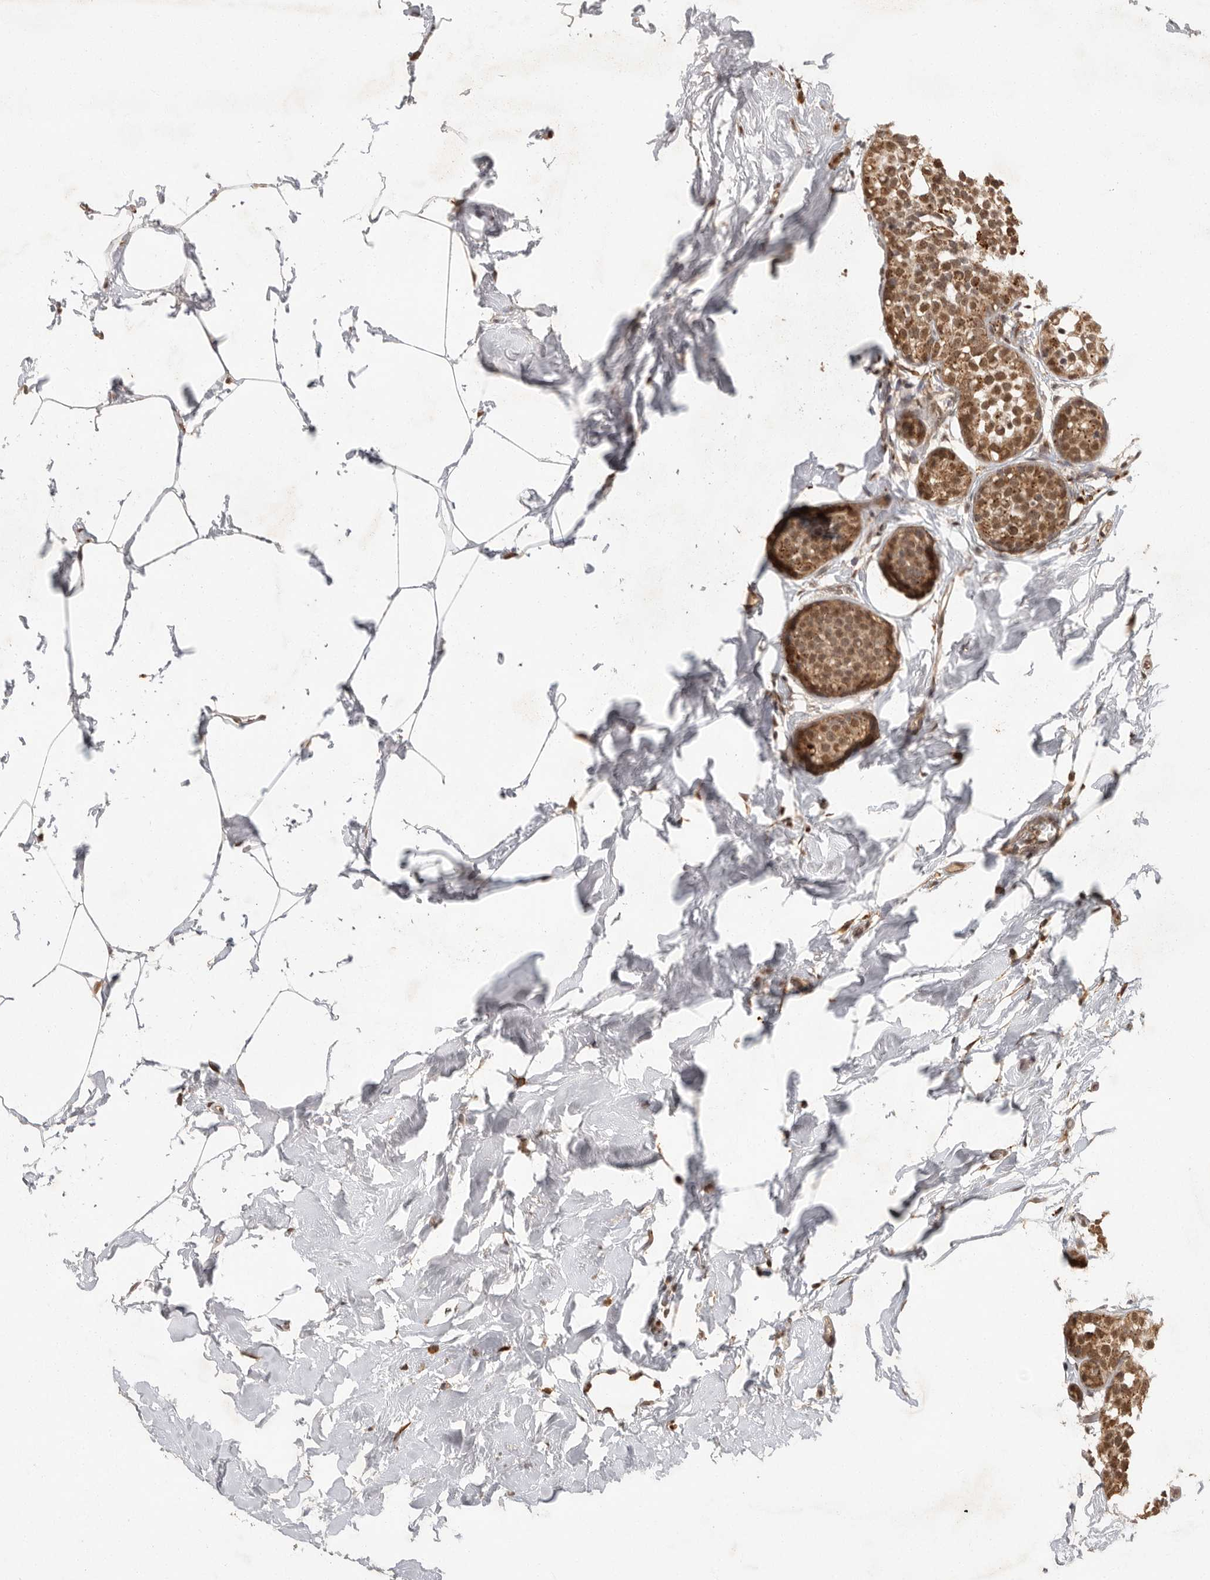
{"staining": {"intensity": "moderate", "quantity": ">75%", "location": "cytoplasmic/membranous,nuclear"}, "tissue": "breast cancer", "cell_type": "Tumor cells", "image_type": "cancer", "snomed": [{"axis": "morphology", "description": "Duct carcinoma"}, {"axis": "topography", "description": "Breast"}], "caption": "Protein staining of breast cancer tissue displays moderate cytoplasmic/membranous and nuclear staining in approximately >75% of tumor cells.", "gene": "ZNF83", "patient": {"sex": "female", "age": 55}}